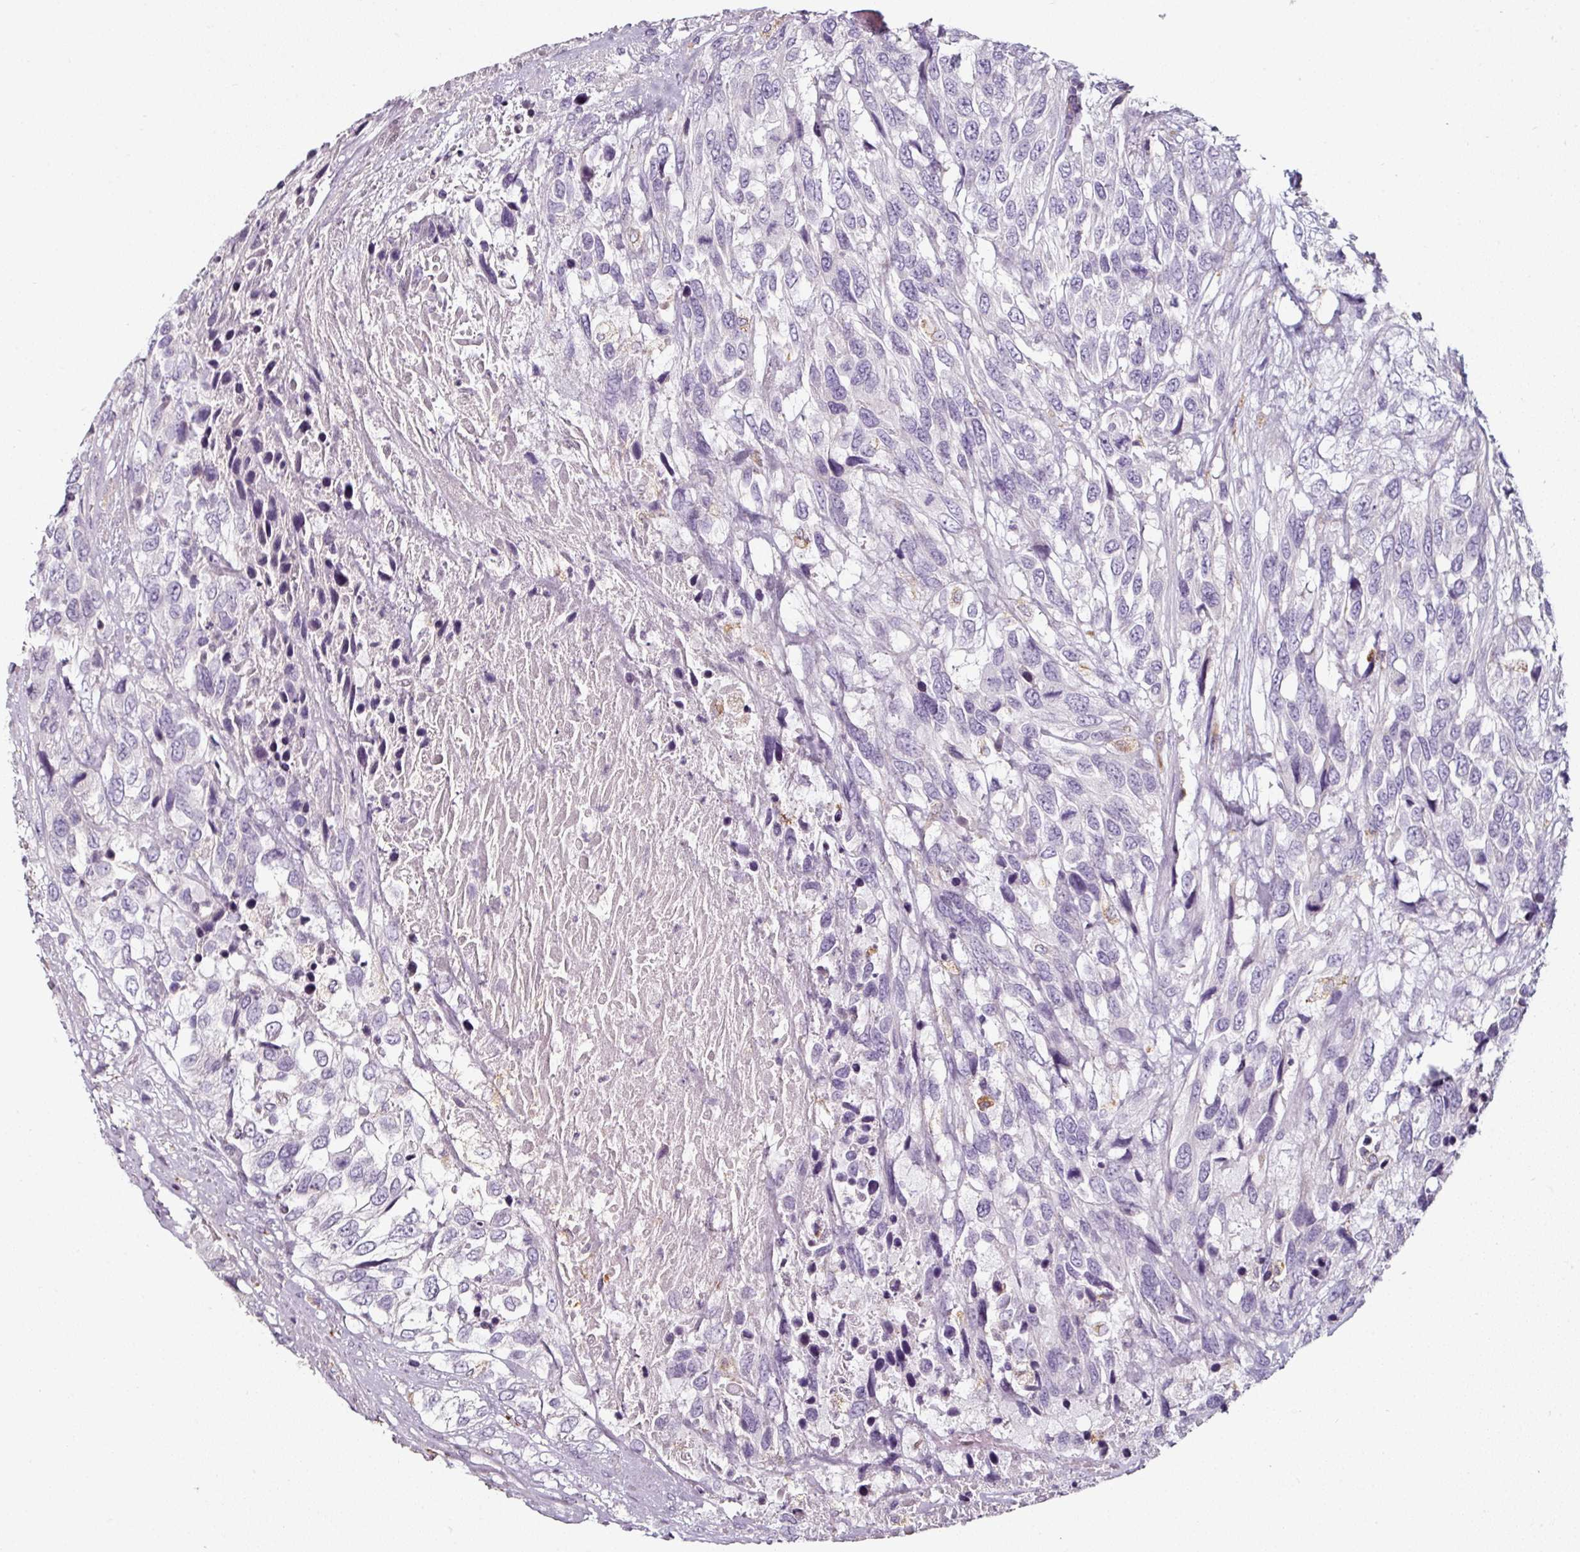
{"staining": {"intensity": "negative", "quantity": "none", "location": "none"}, "tissue": "urothelial cancer", "cell_type": "Tumor cells", "image_type": "cancer", "snomed": [{"axis": "morphology", "description": "Urothelial carcinoma, High grade"}, {"axis": "topography", "description": "Urinary bladder"}], "caption": "An immunohistochemistry image of urothelial carcinoma (high-grade) is shown. There is no staining in tumor cells of urothelial carcinoma (high-grade). (DAB immunohistochemistry, high magnification).", "gene": "CAP2", "patient": {"sex": "female", "age": 70}}